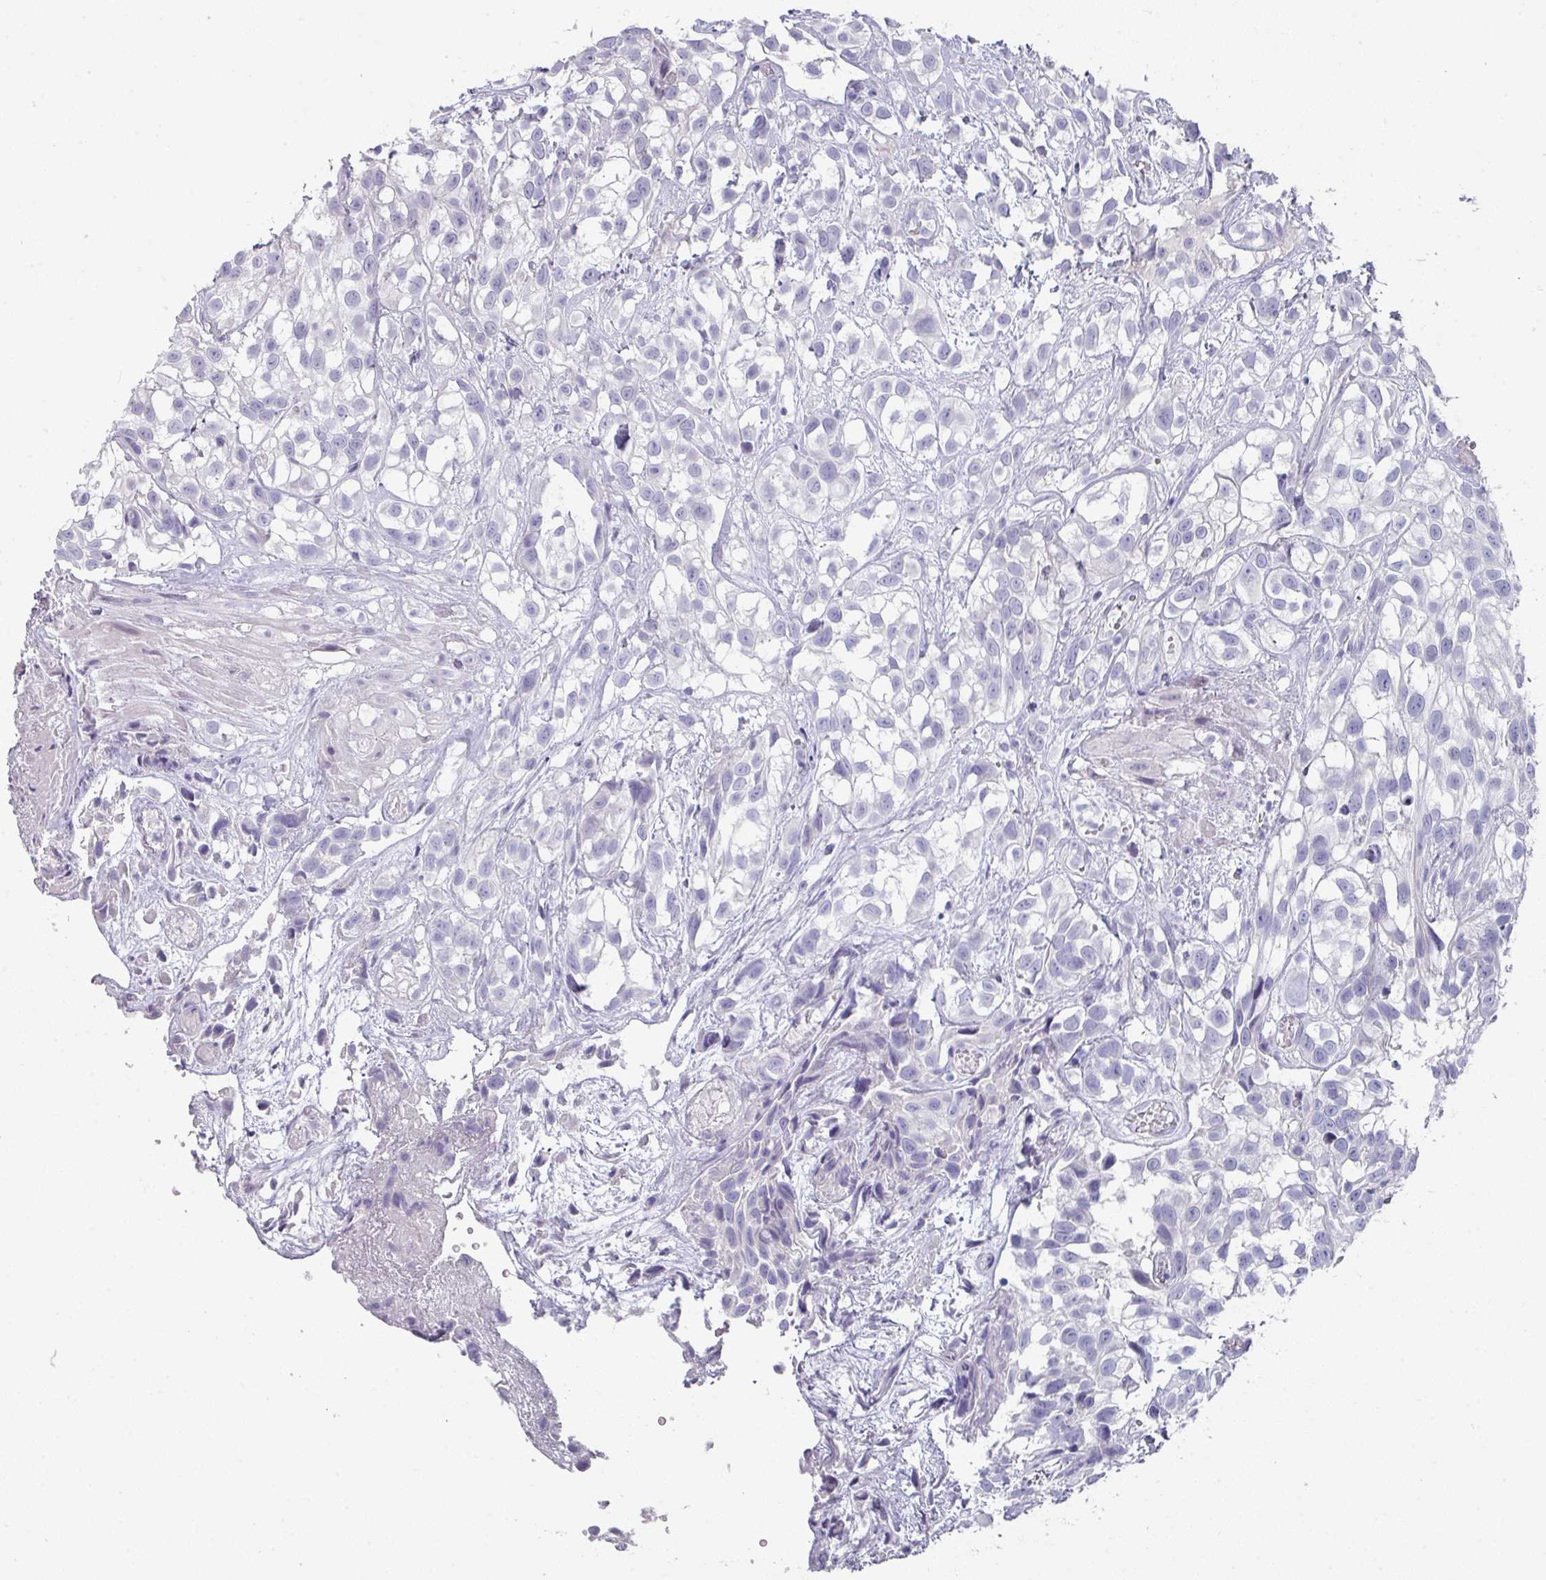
{"staining": {"intensity": "negative", "quantity": "none", "location": "none"}, "tissue": "urothelial cancer", "cell_type": "Tumor cells", "image_type": "cancer", "snomed": [{"axis": "morphology", "description": "Urothelial carcinoma, High grade"}, {"axis": "topography", "description": "Urinary bladder"}], "caption": "High magnification brightfield microscopy of urothelial cancer stained with DAB (brown) and counterstained with hematoxylin (blue): tumor cells show no significant expression.", "gene": "DEFB115", "patient": {"sex": "male", "age": 56}}